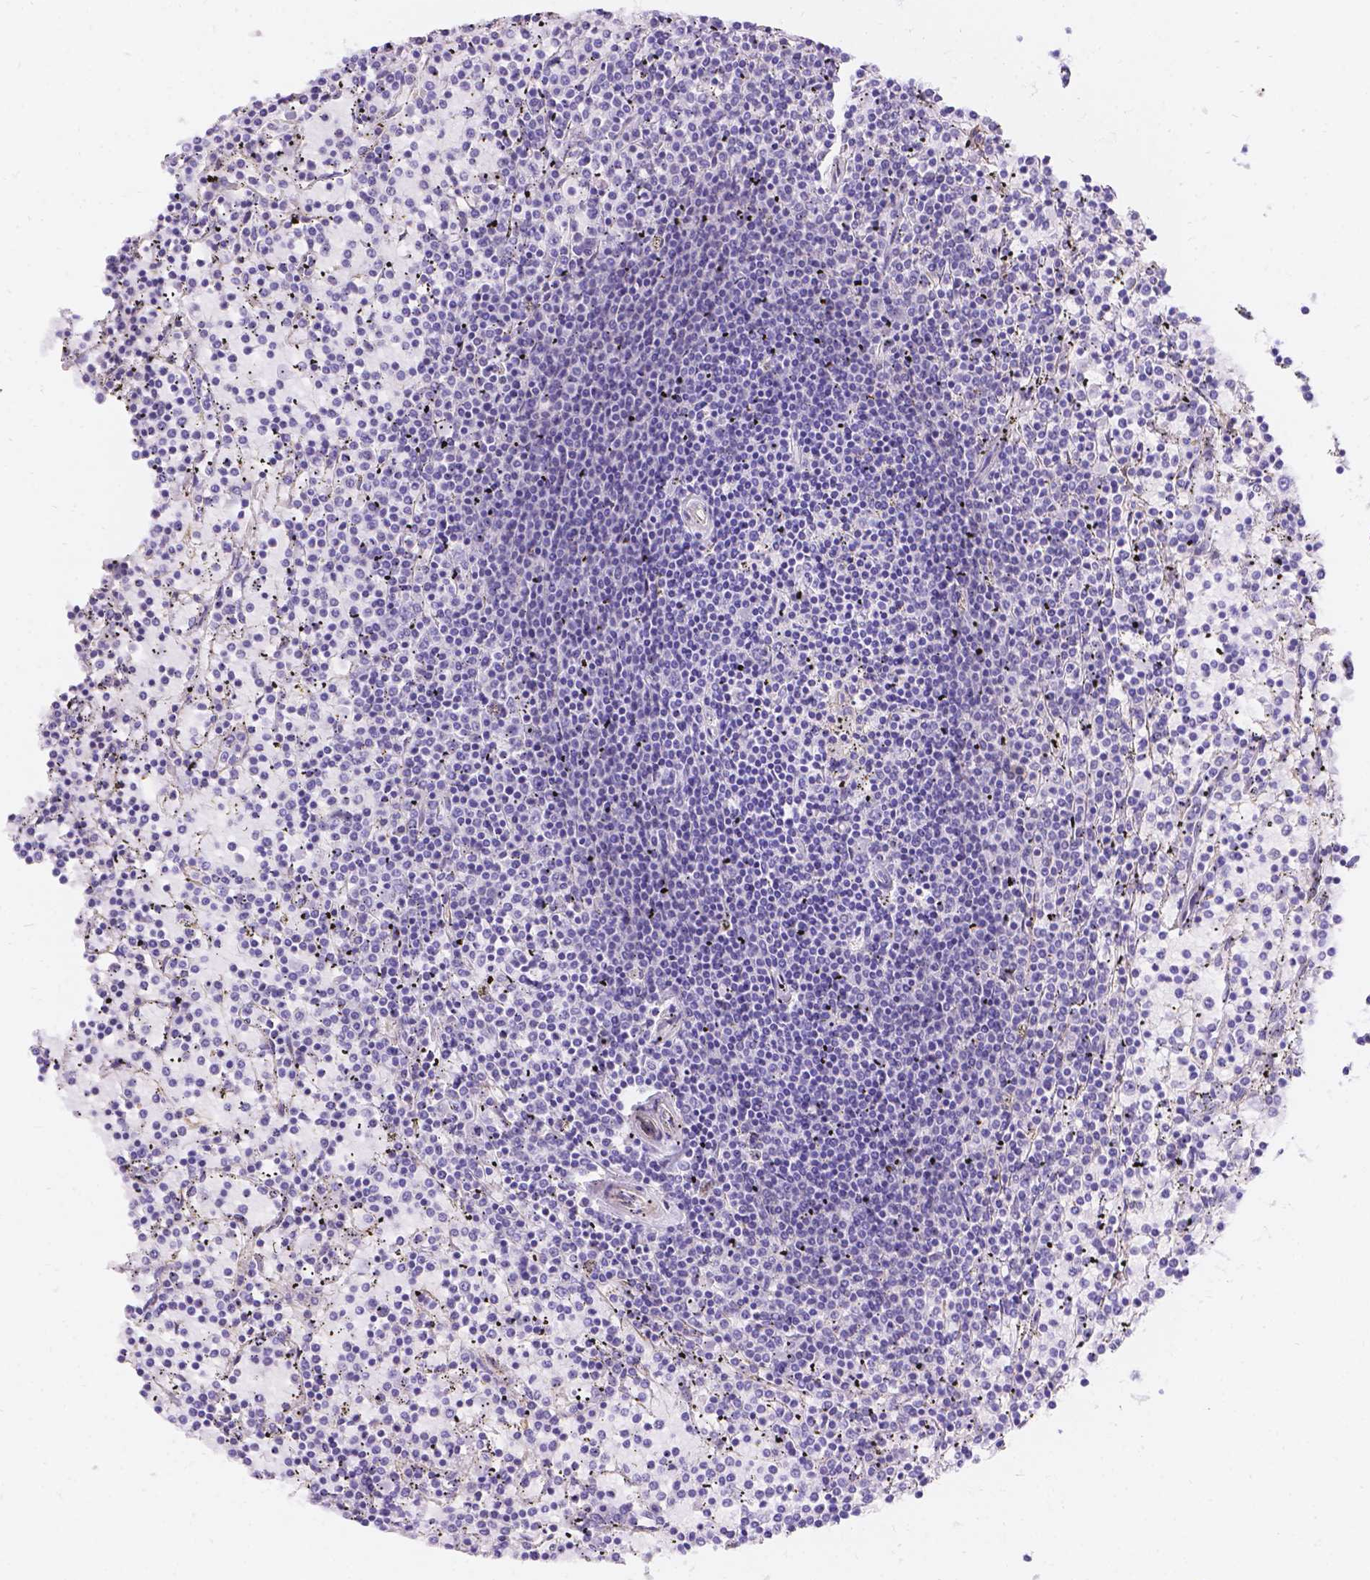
{"staining": {"intensity": "negative", "quantity": "none", "location": "none"}, "tissue": "lymphoma", "cell_type": "Tumor cells", "image_type": "cancer", "snomed": [{"axis": "morphology", "description": "Malignant lymphoma, non-Hodgkin's type, Low grade"}, {"axis": "topography", "description": "Spleen"}], "caption": "IHC histopathology image of neoplastic tissue: malignant lymphoma, non-Hodgkin's type (low-grade) stained with DAB displays no significant protein positivity in tumor cells.", "gene": "PALS1", "patient": {"sex": "female", "age": 77}}